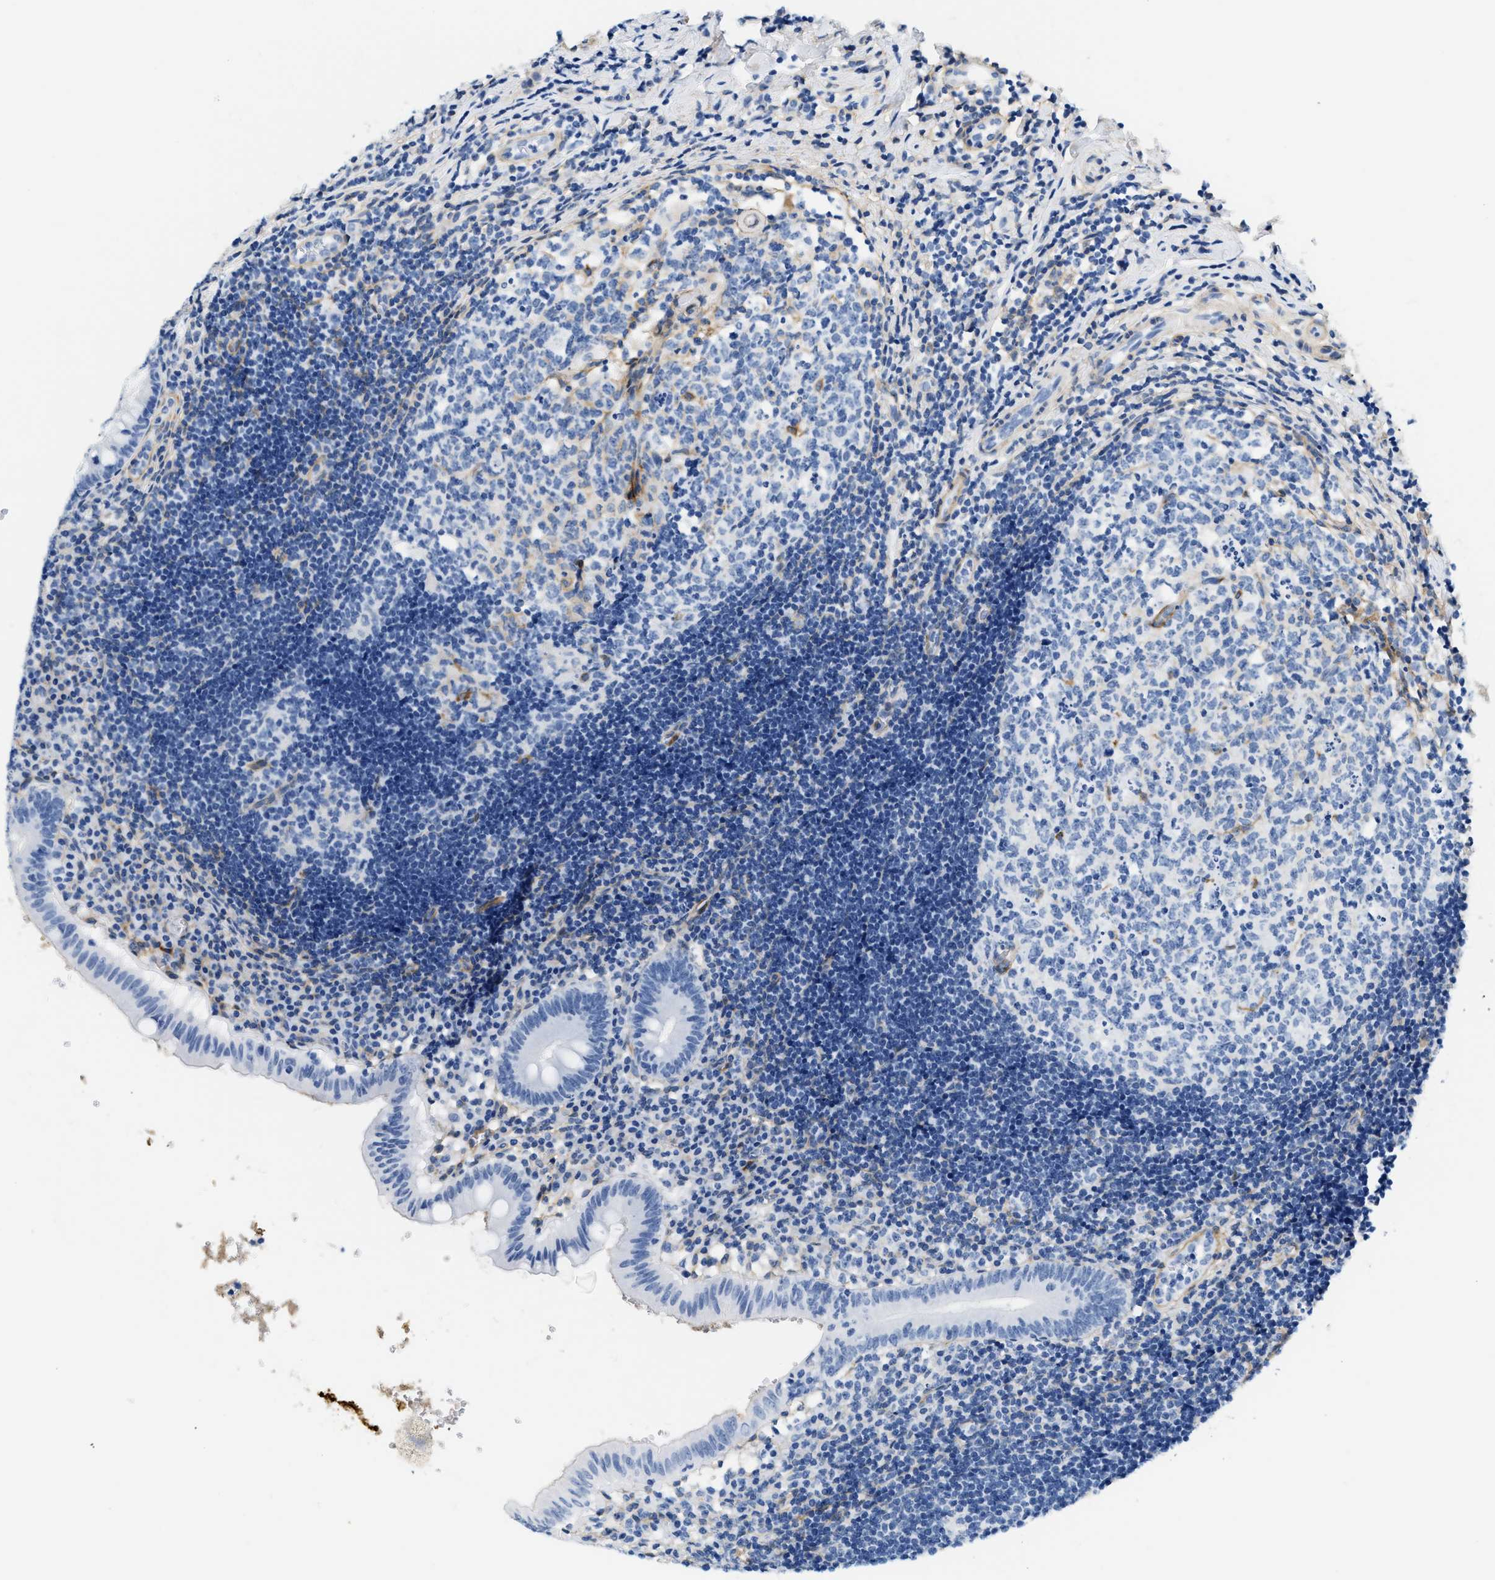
{"staining": {"intensity": "negative", "quantity": "none", "location": "none"}, "tissue": "appendix", "cell_type": "Glandular cells", "image_type": "normal", "snomed": [{"axis": "morphology", "description": "Normal tissue, NOS"}, {"axis": "topography", "description": "Appendix"}], "caption": "This is an immunohistochemistry (IHC) image of benign appendix. There is no expression in glandular cells.", "gene": "PDGFRB", "patient": {"sex": "male", "age": 8}}